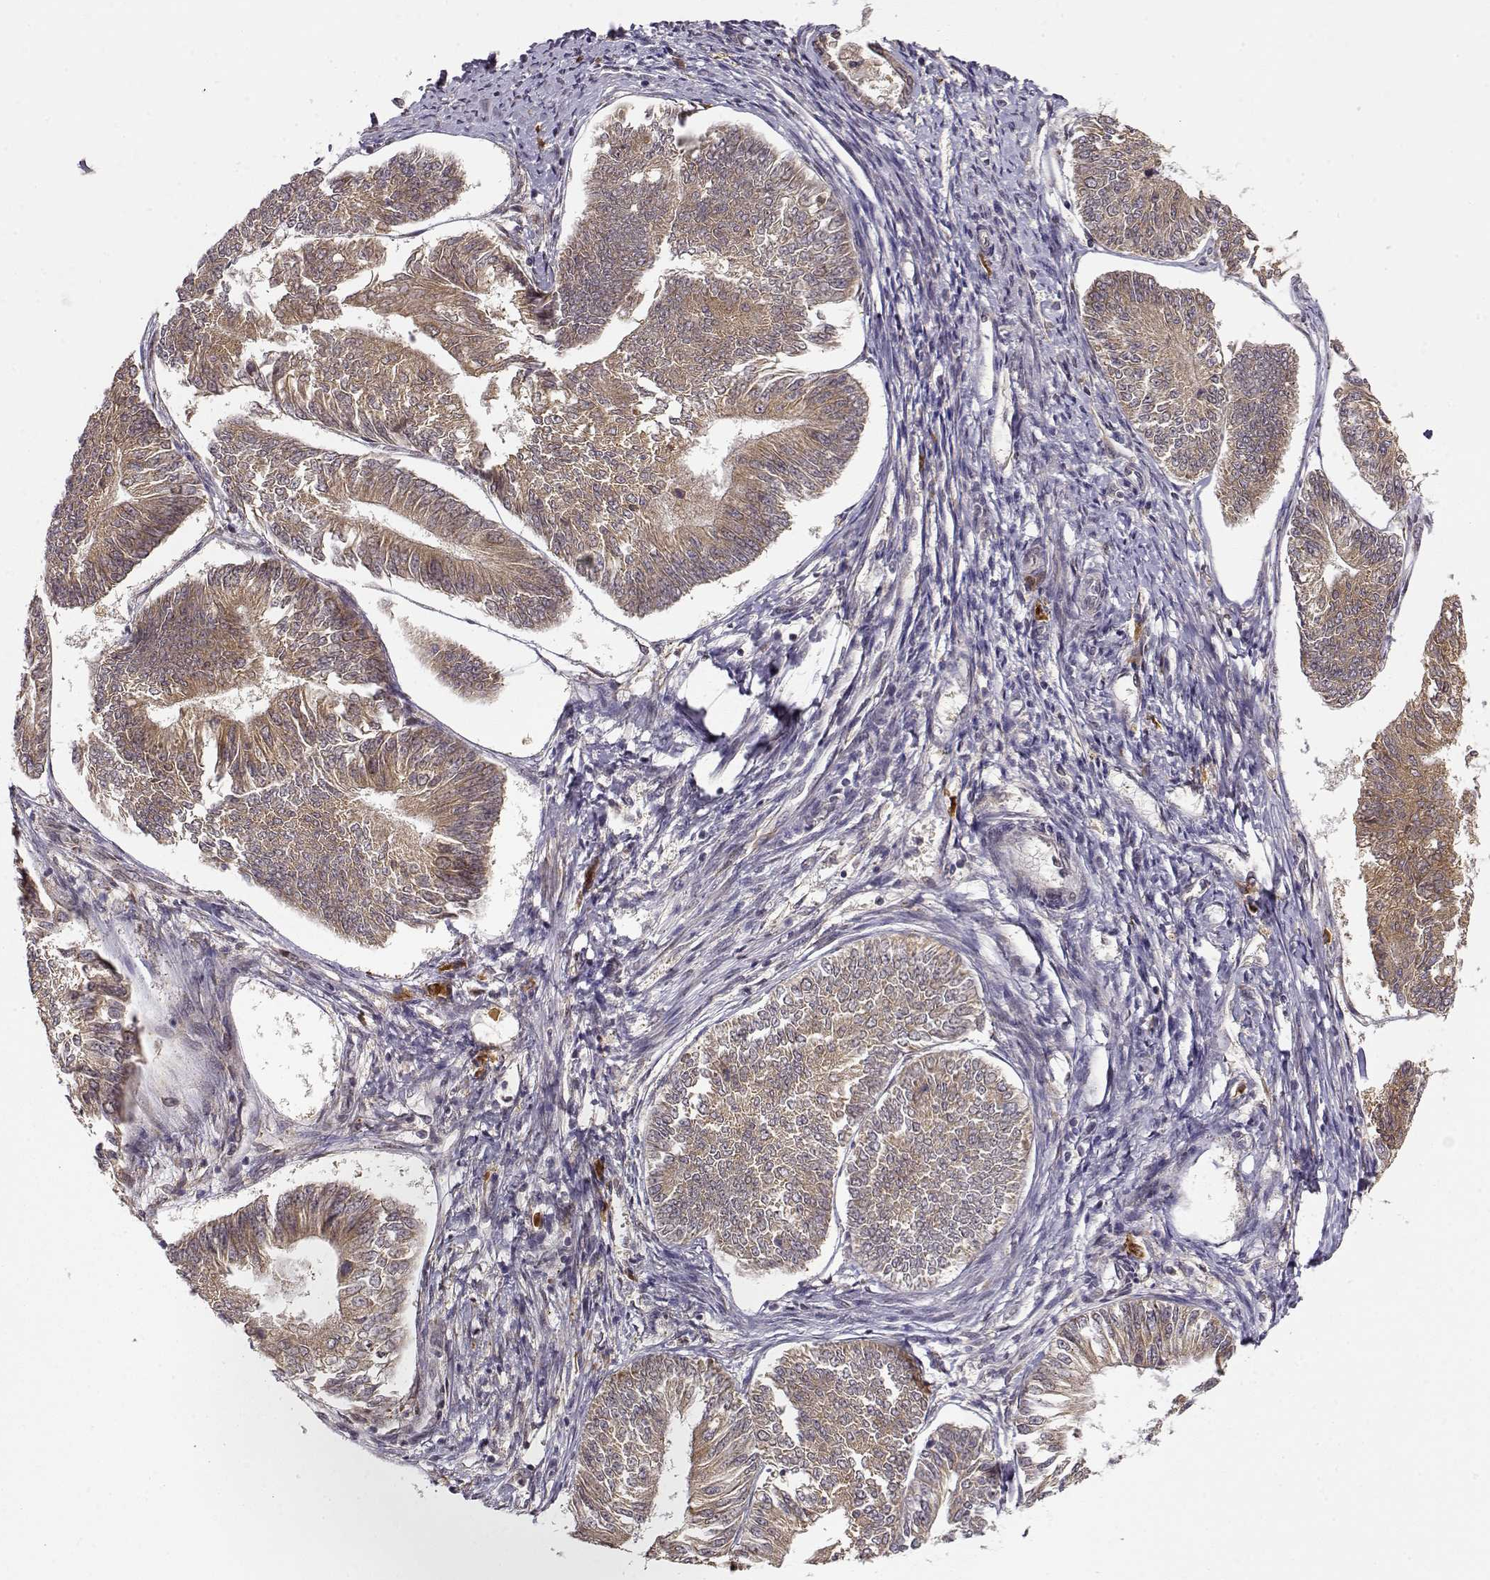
{"staining": {"intensity": "moderate", "quantity": ">75%", "location": "cytoplasmic/membranous"}, "tissue": "endometrial cancer", "cell_type": "Tumor cells", "image_type": "cancer", "snomed": [{"axis": "morphology", "description": "Adenocarcinoma, NOS"}, {"axis": "topography", "description": "Endometrium"}], "caption": "This micrograph demonstrates immunohistochemistry (IHC) staining of human adenocarcinoma (endometrial), with medium moderate cytoplasmic/membranous positivity in approximately >75% of tumor cells.", "gene": "ERGIC2", "patient": {"sex": "female", "age": 58}}